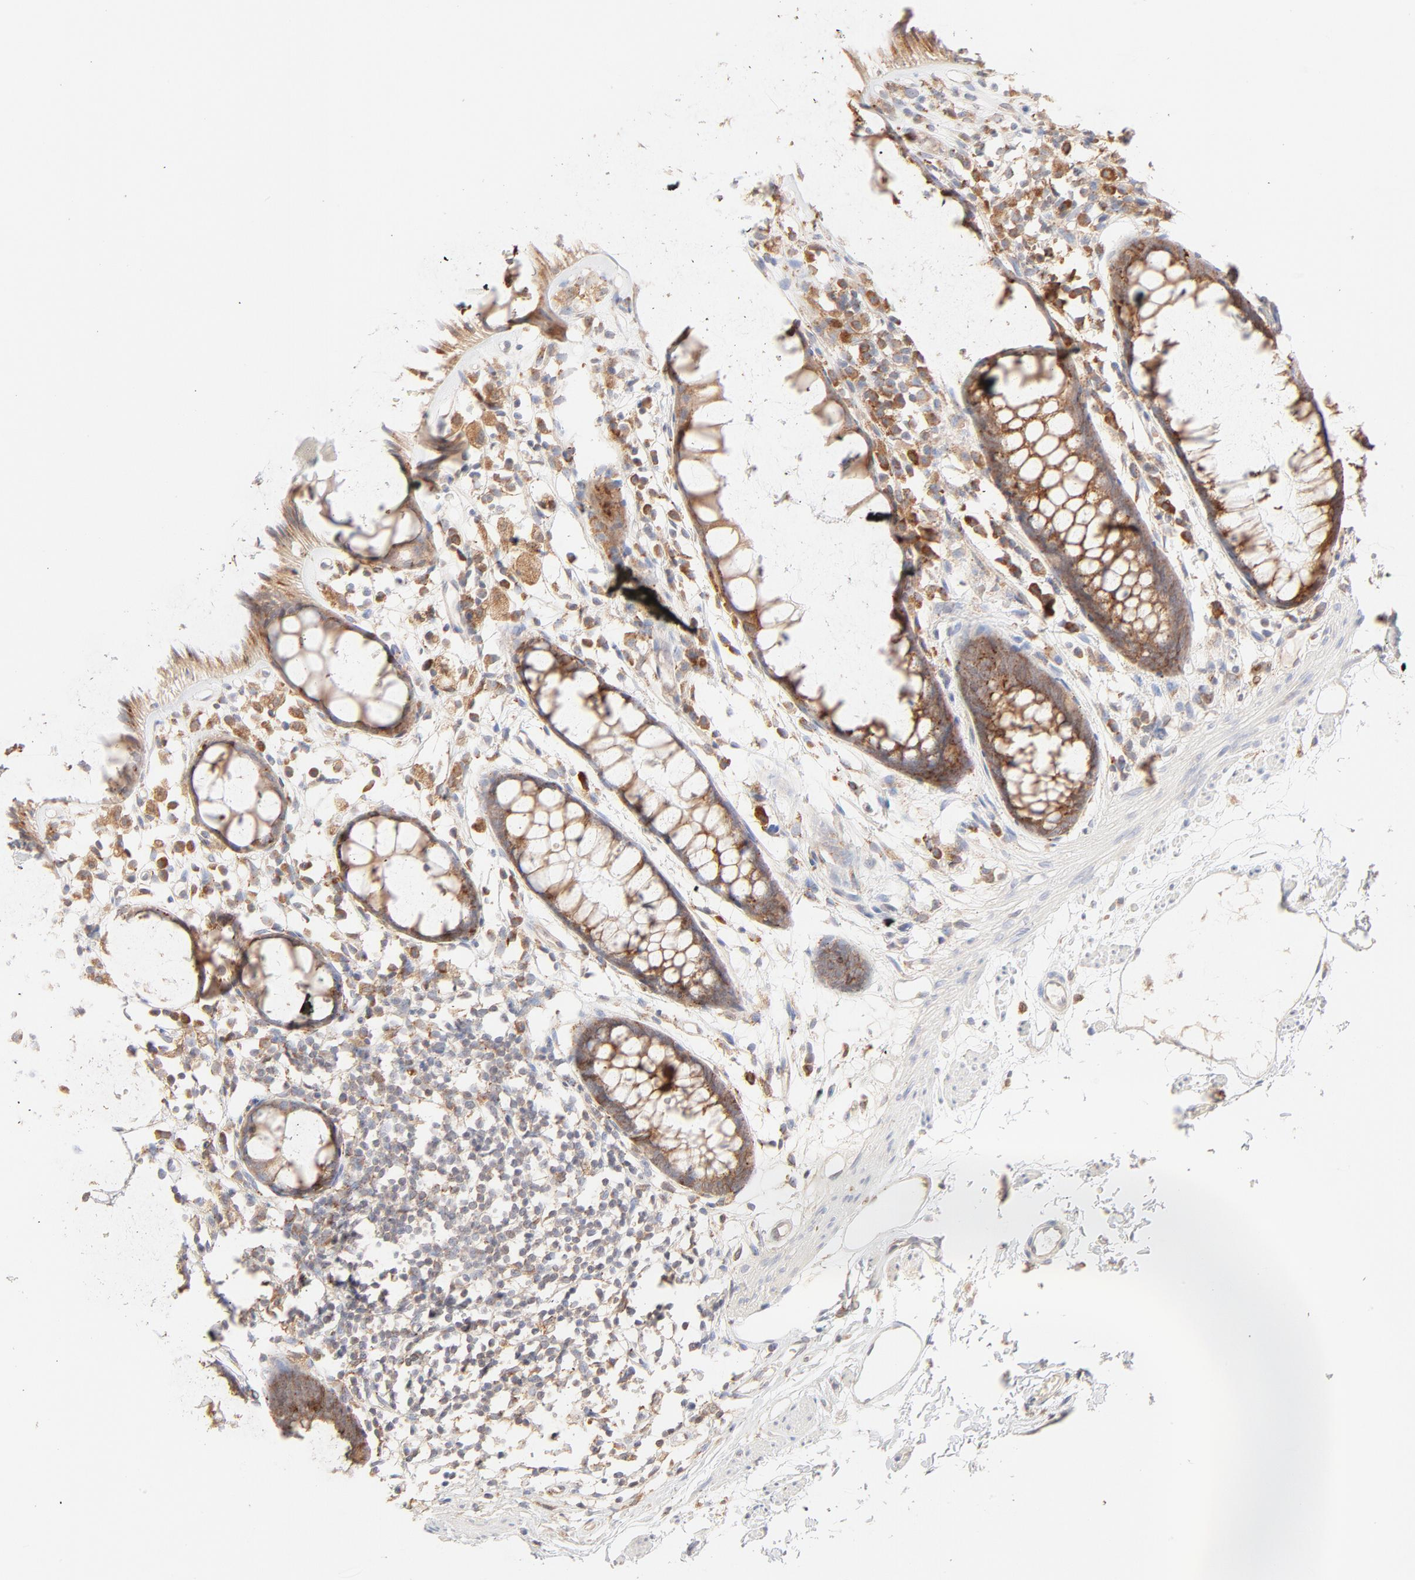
{"staining": {"intensity": "moderate", "quantity": ">75%", "location": "cytoplasmic/membranous"}, "tissue": "rectum", "cell_type": "Glandular cells", "image_type": "normal", "snomed": [{"axis": "morphology", "description": "Normal tissue, NOS"}, {"axis": "topography", "description": "Rectum"}], "caption": "Benign rectum exhibits moderate cytoplasmic/membranous expression in about >75% of glandular cells.", "gene": "PARP12", "patient": {"sex": "female", "age": 66}}